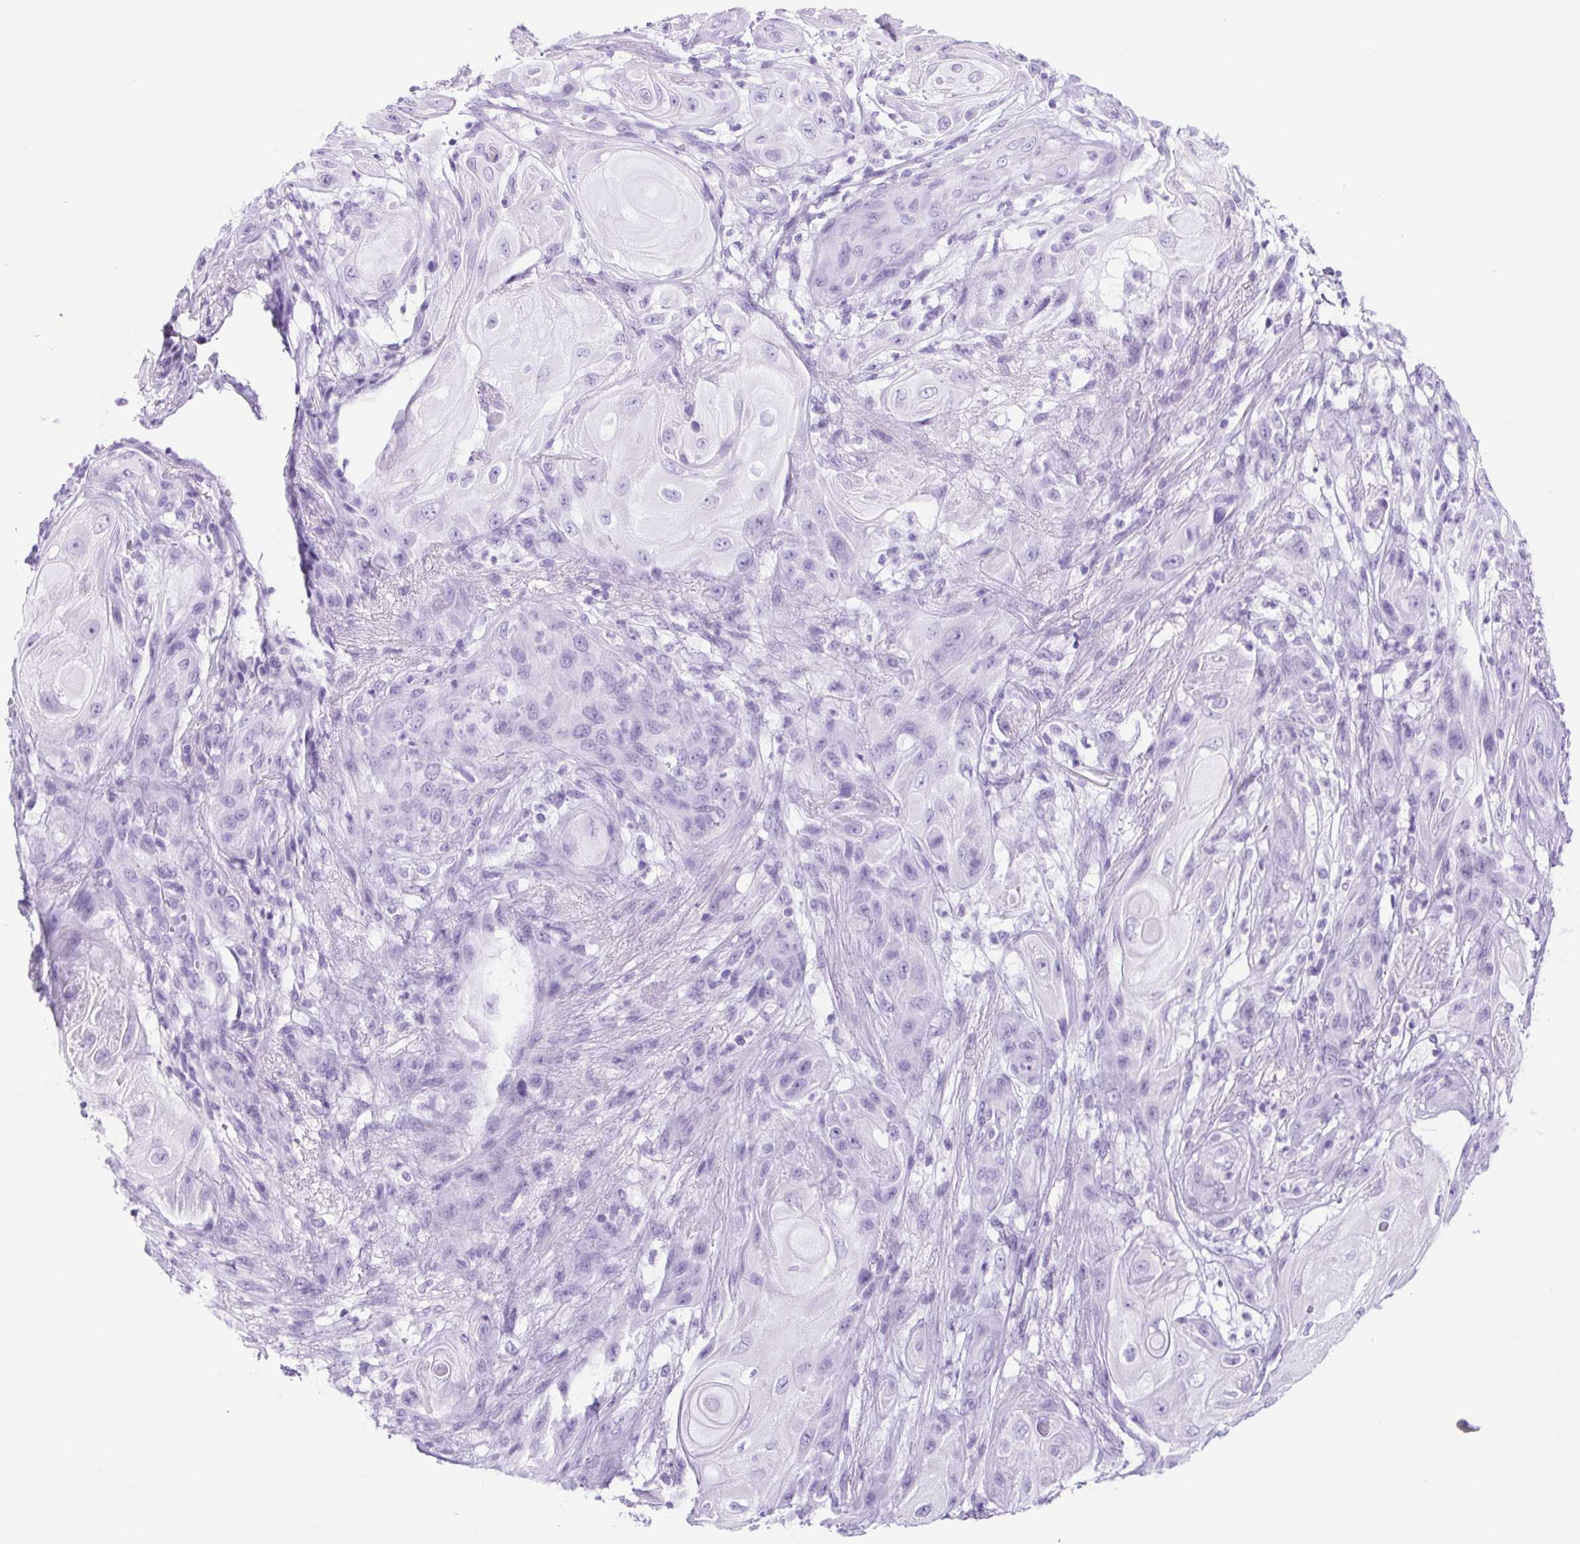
{"staining": {"intensity": "negative", "quantity": "none", "location": "none"}, "tissue": "skin cancer", "cell_type": "Tumor cells", "image_type": "cancer", "snomed": [{"axis": "morphology", "description": "Squamous cell carcinoma, NOS"}, {"axis": "topography", "description": "Skin"}], "caption": "Photomicrograph shows no protein positivity in tumor cells of squamous cell carcinoma (skin) tissue. (Stains: DAB (3,3'-diaminobenzidine) IHC with hematoxylin counter stain, Microscopy: brightfield microscopy at high magnification).", "gene": "CYP21A2", "patient": {"sex": "male", "age": 62}}